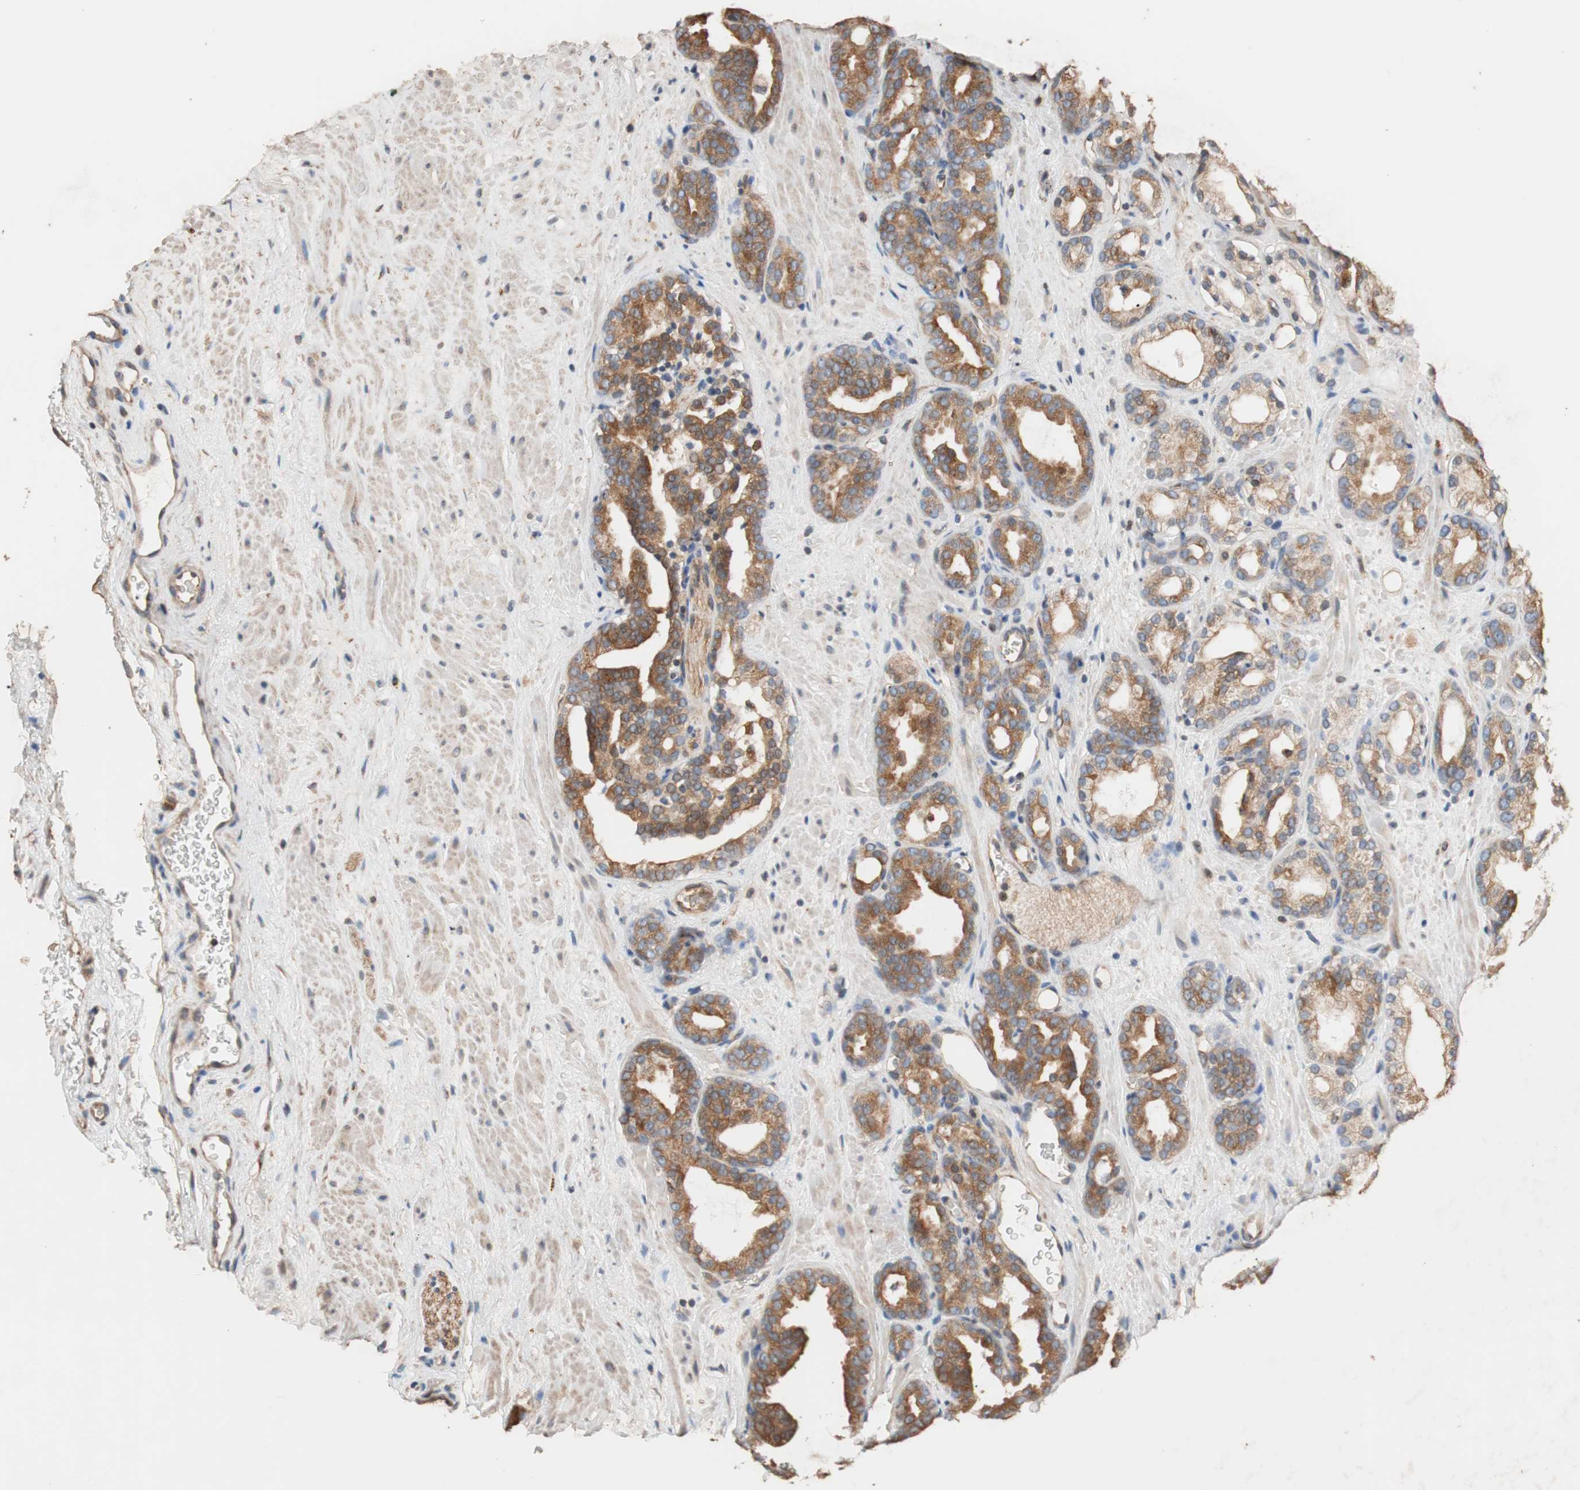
{"staining": {"intensity": "moderate", "quantity": ">75%", "location": "cytoplasmic/membranous"}, "tissue": "prostate cancer", "cell_type": "Tumor cells", "image_type": "cancer", "snomed": [{"axis": "morphology", "description": "Adenocarcinoma, Low grade"}, {"axis": "topography", "description": "Prostate"}], "caption": "There is medium levels of moderate cytoplasmic/membranous staining in tumor cells of prostate cancer, as demonstrated by immunohistochemical staining (brown color).", "gene": "TUBB", "patient": {"sex": "male", "age": 63}}